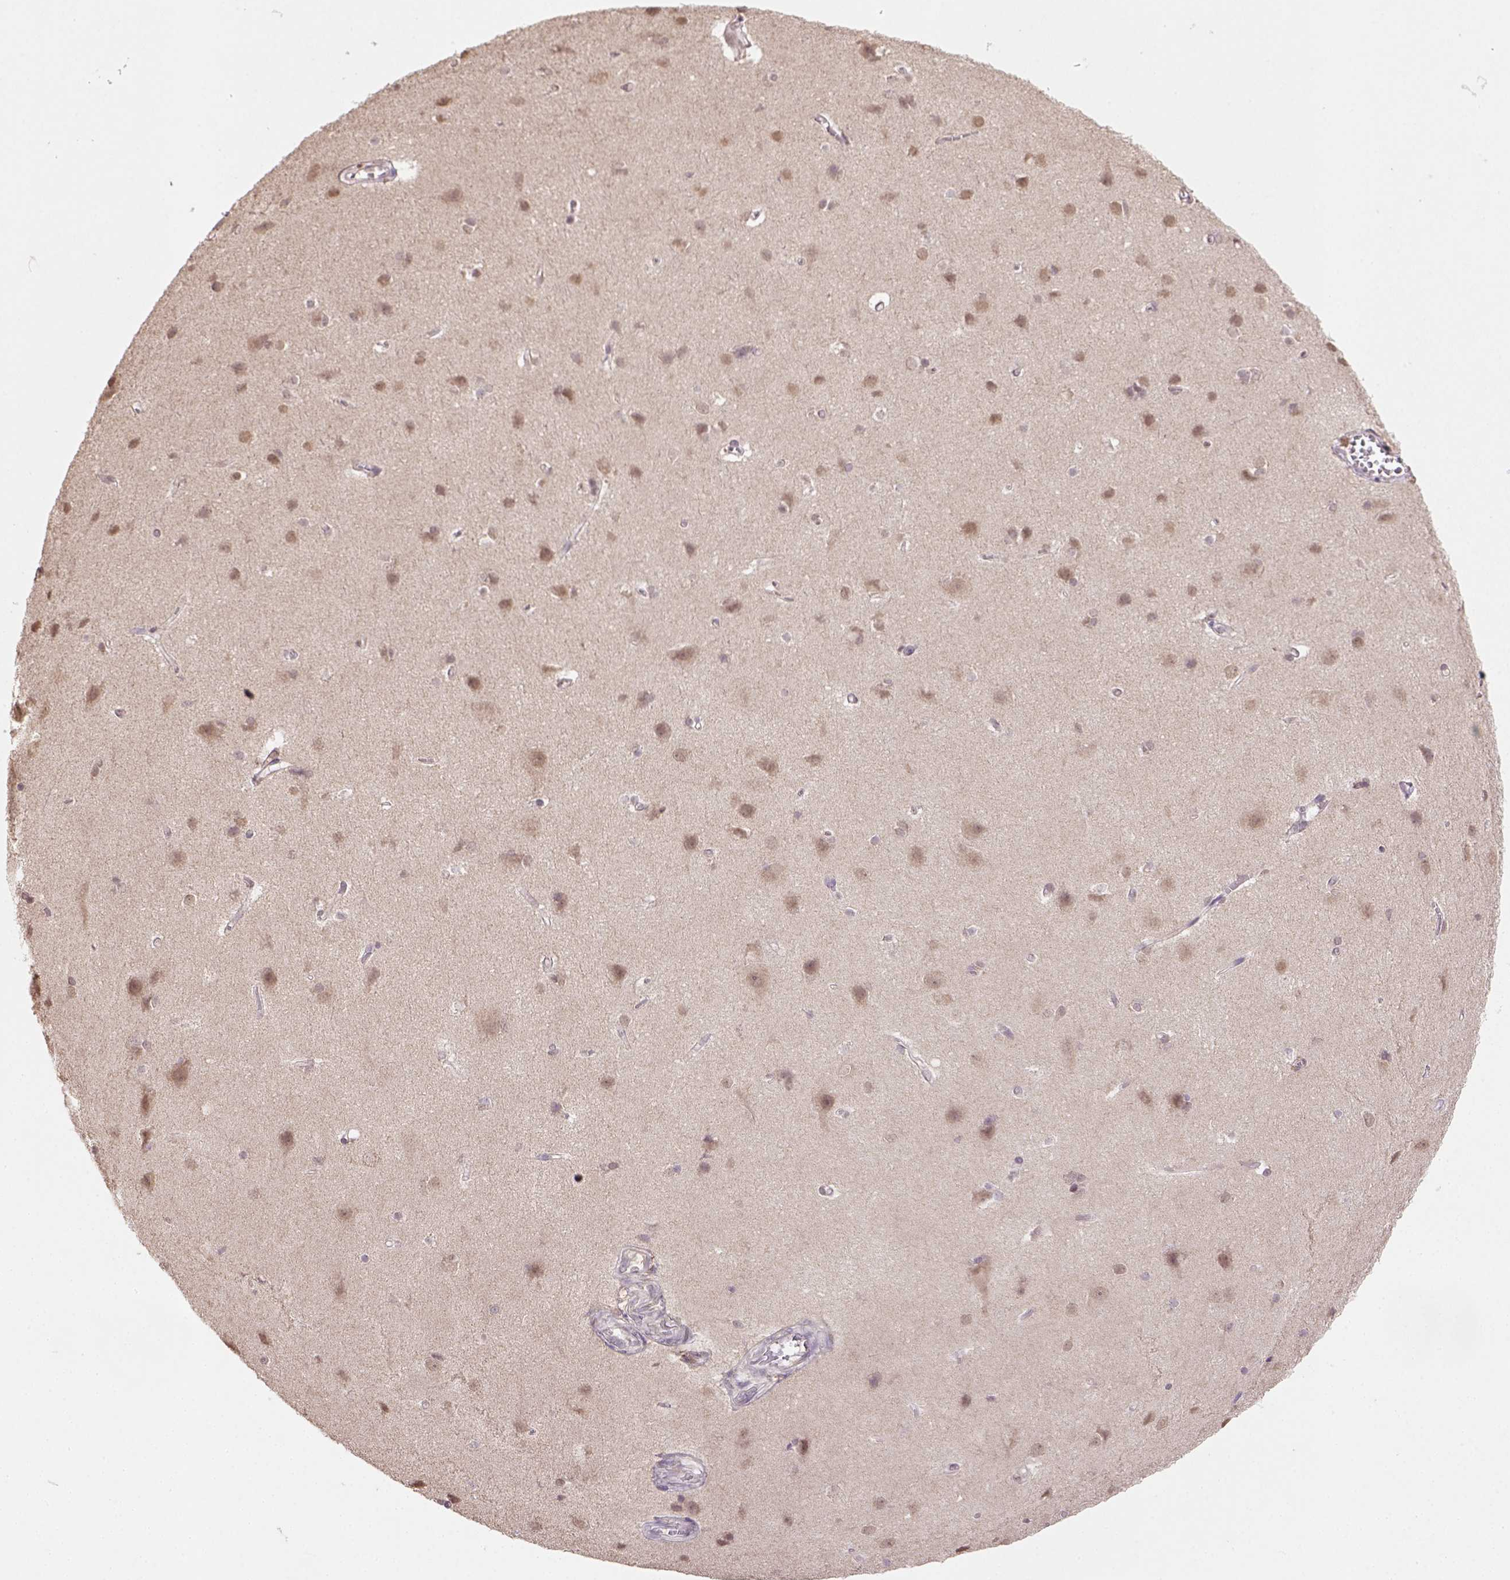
{"staining": {"intensity": "negative", "quantity": "none", "location": "none"}, "tissue": "cerebral cortex", "cell_type": "Endothelial cells", "image_type": "normal", "snomed": [{"axis": "morphology", "description": "Normal tissue, NOS"}, {"axis": "topography", "description": "Cerebral cortex"}], "caption": "Immunohistochemistry histopathology image of unremarkable human cerebral cortex stained for a protein (brown), which displays no positivity in endothelial cells.", "gene": "NUDT10", "patient": {"sex": "male", "age": 37}}